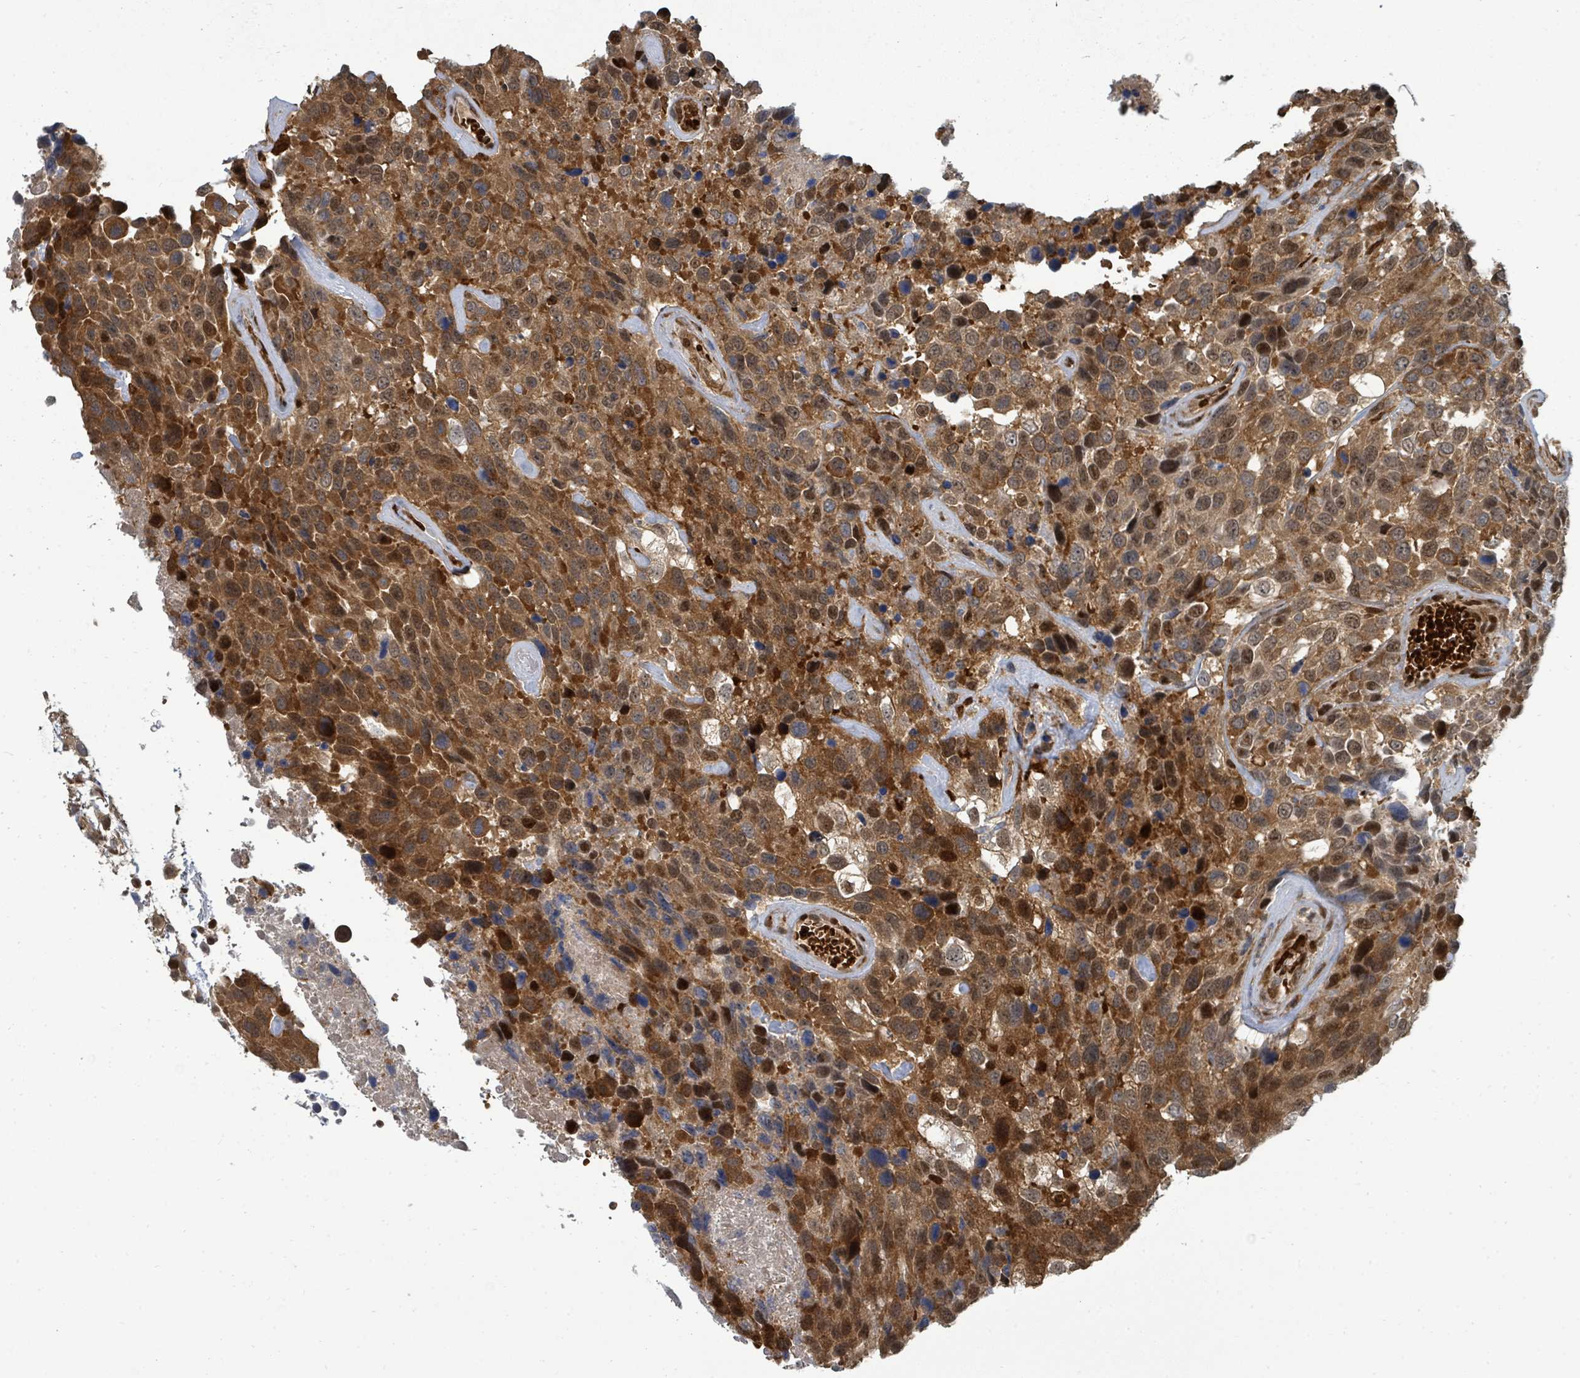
{"staining": {"intensity": "moderate", "quantity": ">75%", "location": "cytoplasmic/membranous,nuclear"}, "tissue": "urothelial cancer", "cell_type": "Tumor cells", "image_type": "cancer", "snomed": [{"axis": "morphology", "description": "Urothelial carcinoma, High grade"}, {"axis": "topography", "description": "Urinary bladder"}], "caption": "Brown immunohistochemical staining in urothelial cancer displays moderate cytoplasmic/membranous and nuclear positivity in approximately >75% of tumor cells. (DAB (3,3'-diaminobenzidine) IHC, brown staining for protein, blue staining for nuclei).", "gene": "TRDMT1", "patient": {"sex": "male", "age": 56}}